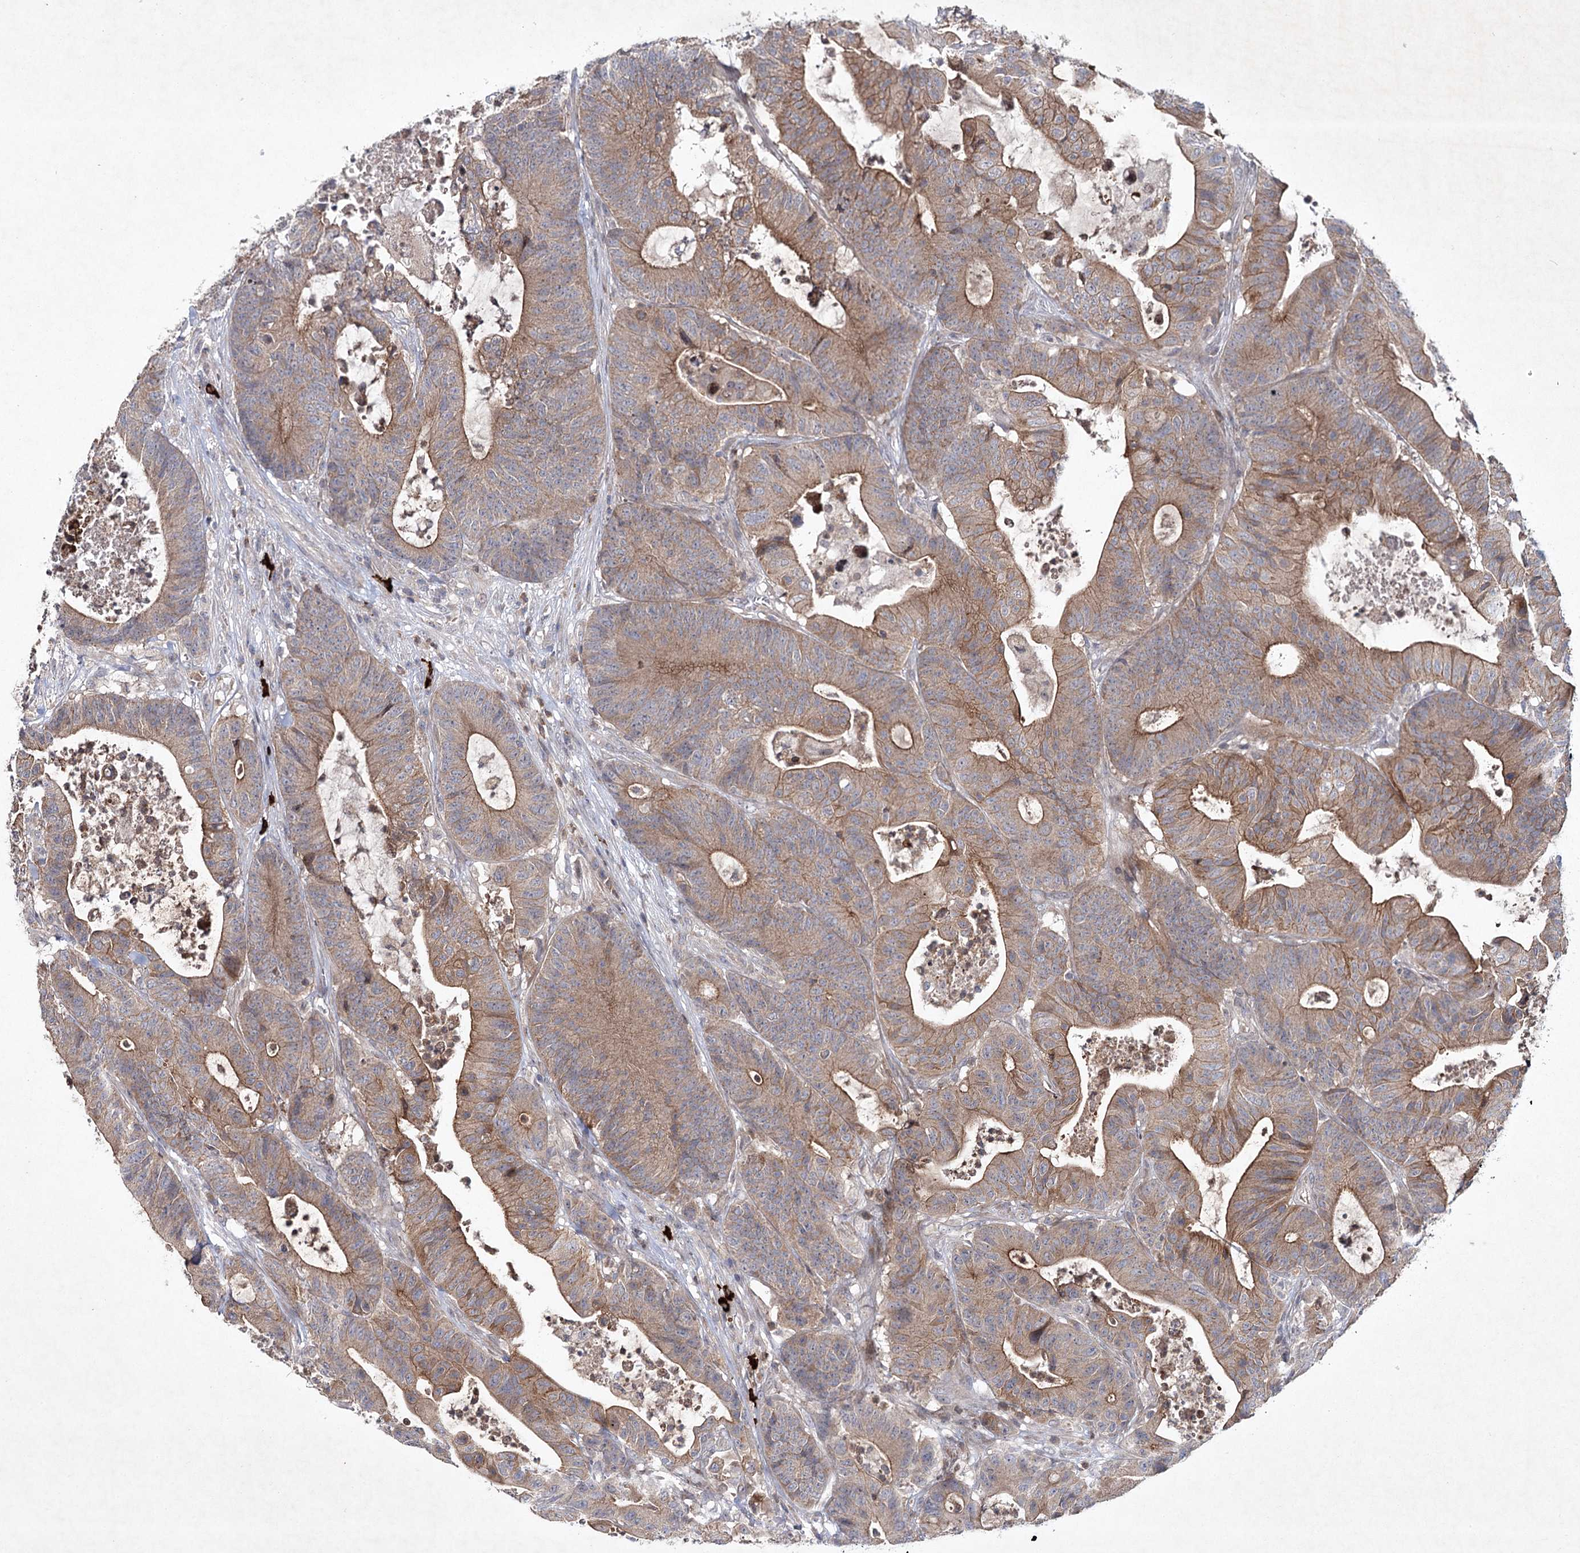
{"staining": {"intensity": "moderate", "quantity": ">75%", "location": "cytoplasmic/membranous"}, "tissue": "colorectal cancer", "cell_type": "Tumor cells", "image_type": "cancer", "snomed": [{"axis": "morphology", "description": "Adenocarcinoma, NOS"}, {"axis": "topography", "description": "Colon"}], "caption": "Colorectal cancer stained with a brown dye reveals moderate cytoplasmic/membranous positive positivity in about >75% of tumor cells.", "gene": "MAP3K13", "patient": {"sex": "female", "age": 84}}